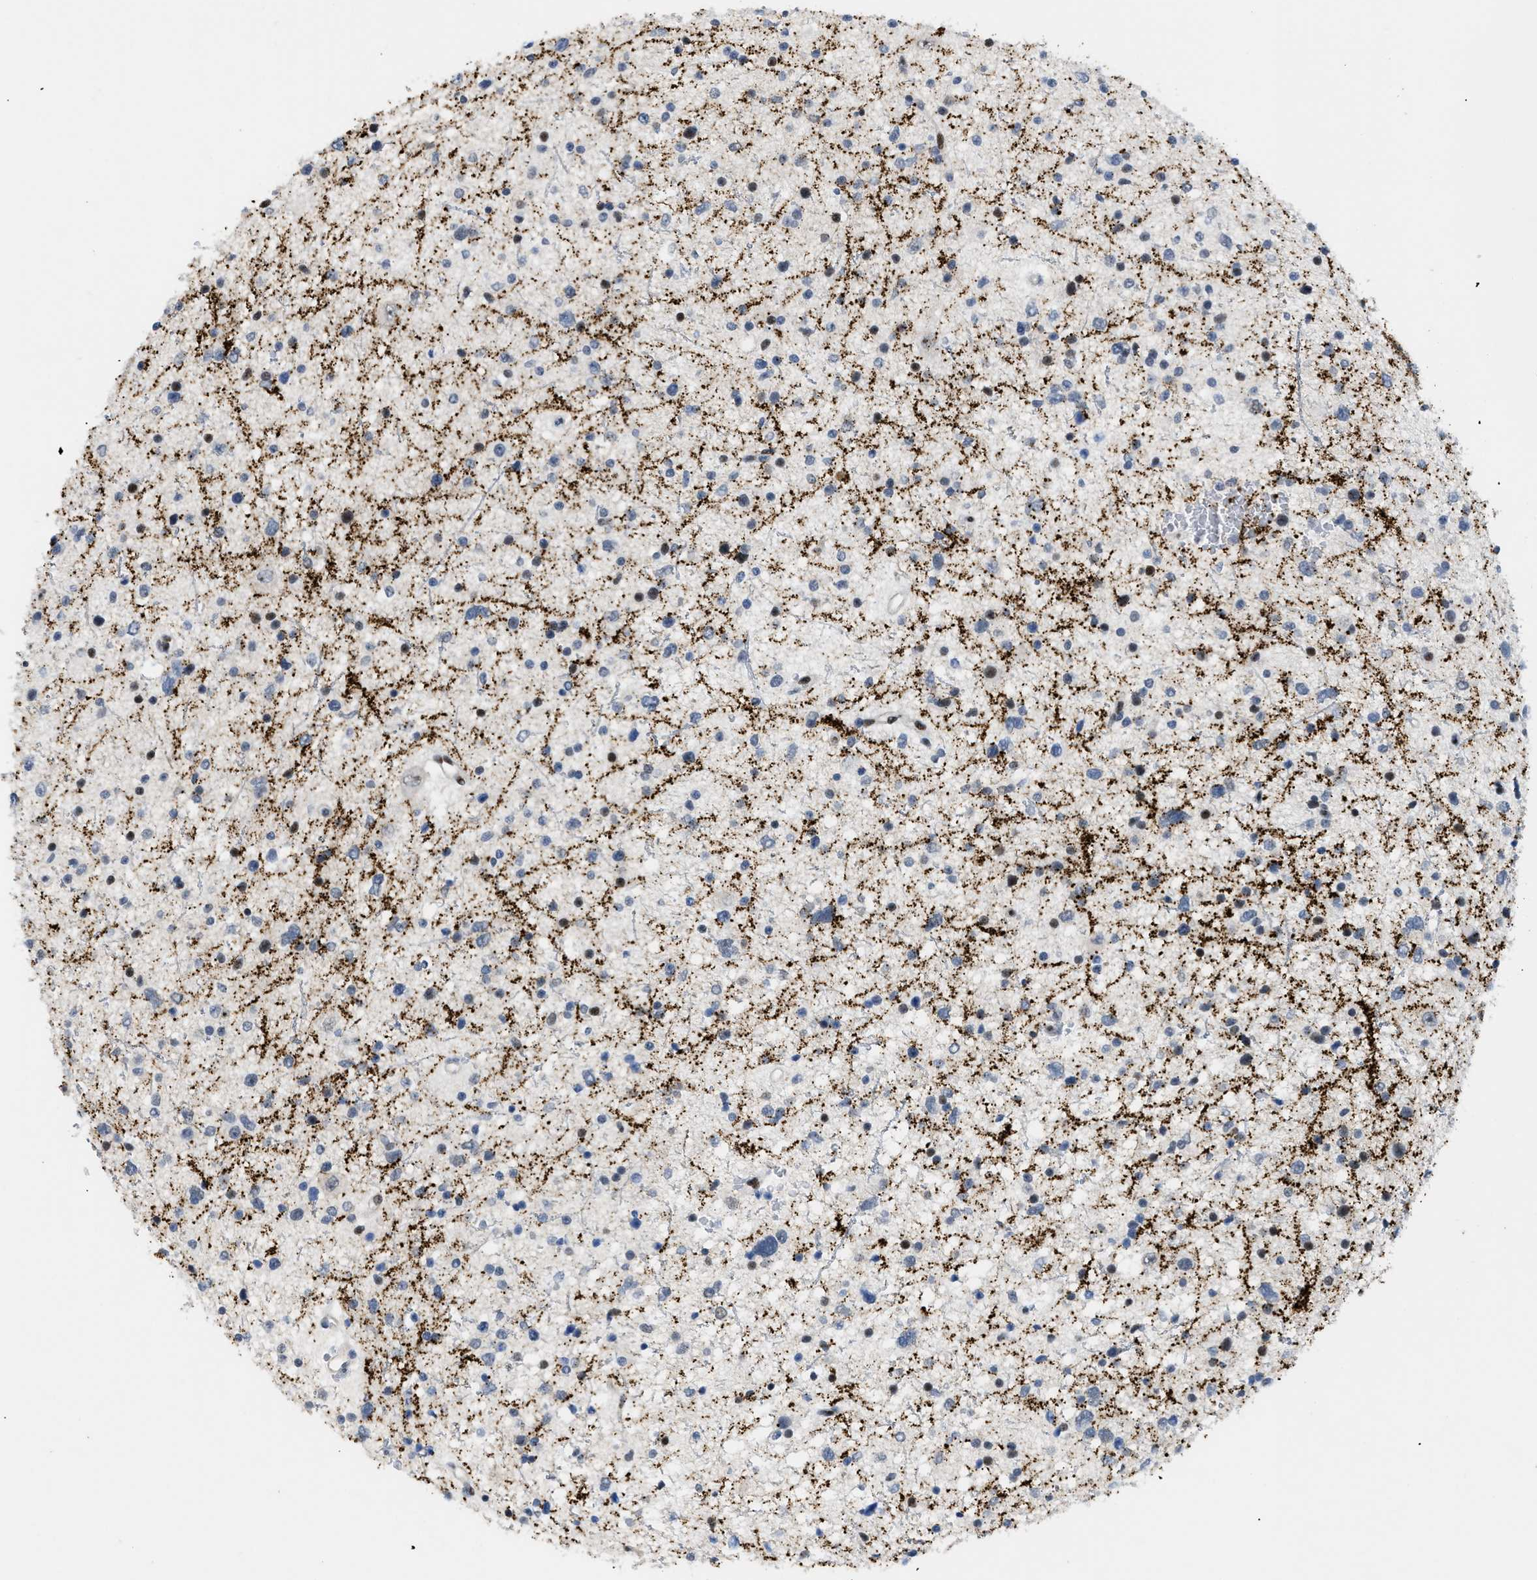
{"staining": {"intensity": "weak", "quantity": "<25%", "location": "nuclear"}, "tissue": "glioma", "cell_type": "Tumor cells", "image_type": "cancer", "snomed": [{"axis": "morphology", "description": "Glioma, malignant, Low grade"}, {"axis": "topography", "description": "Brain"}], "caption": "DAB immunohistochemical staining of glioma displays no significant expression in tumor cells. (IHC, brightfield microscopy, high magnification).", "gene": "MED1", "patient": {"sex": "female", "age": 37}}